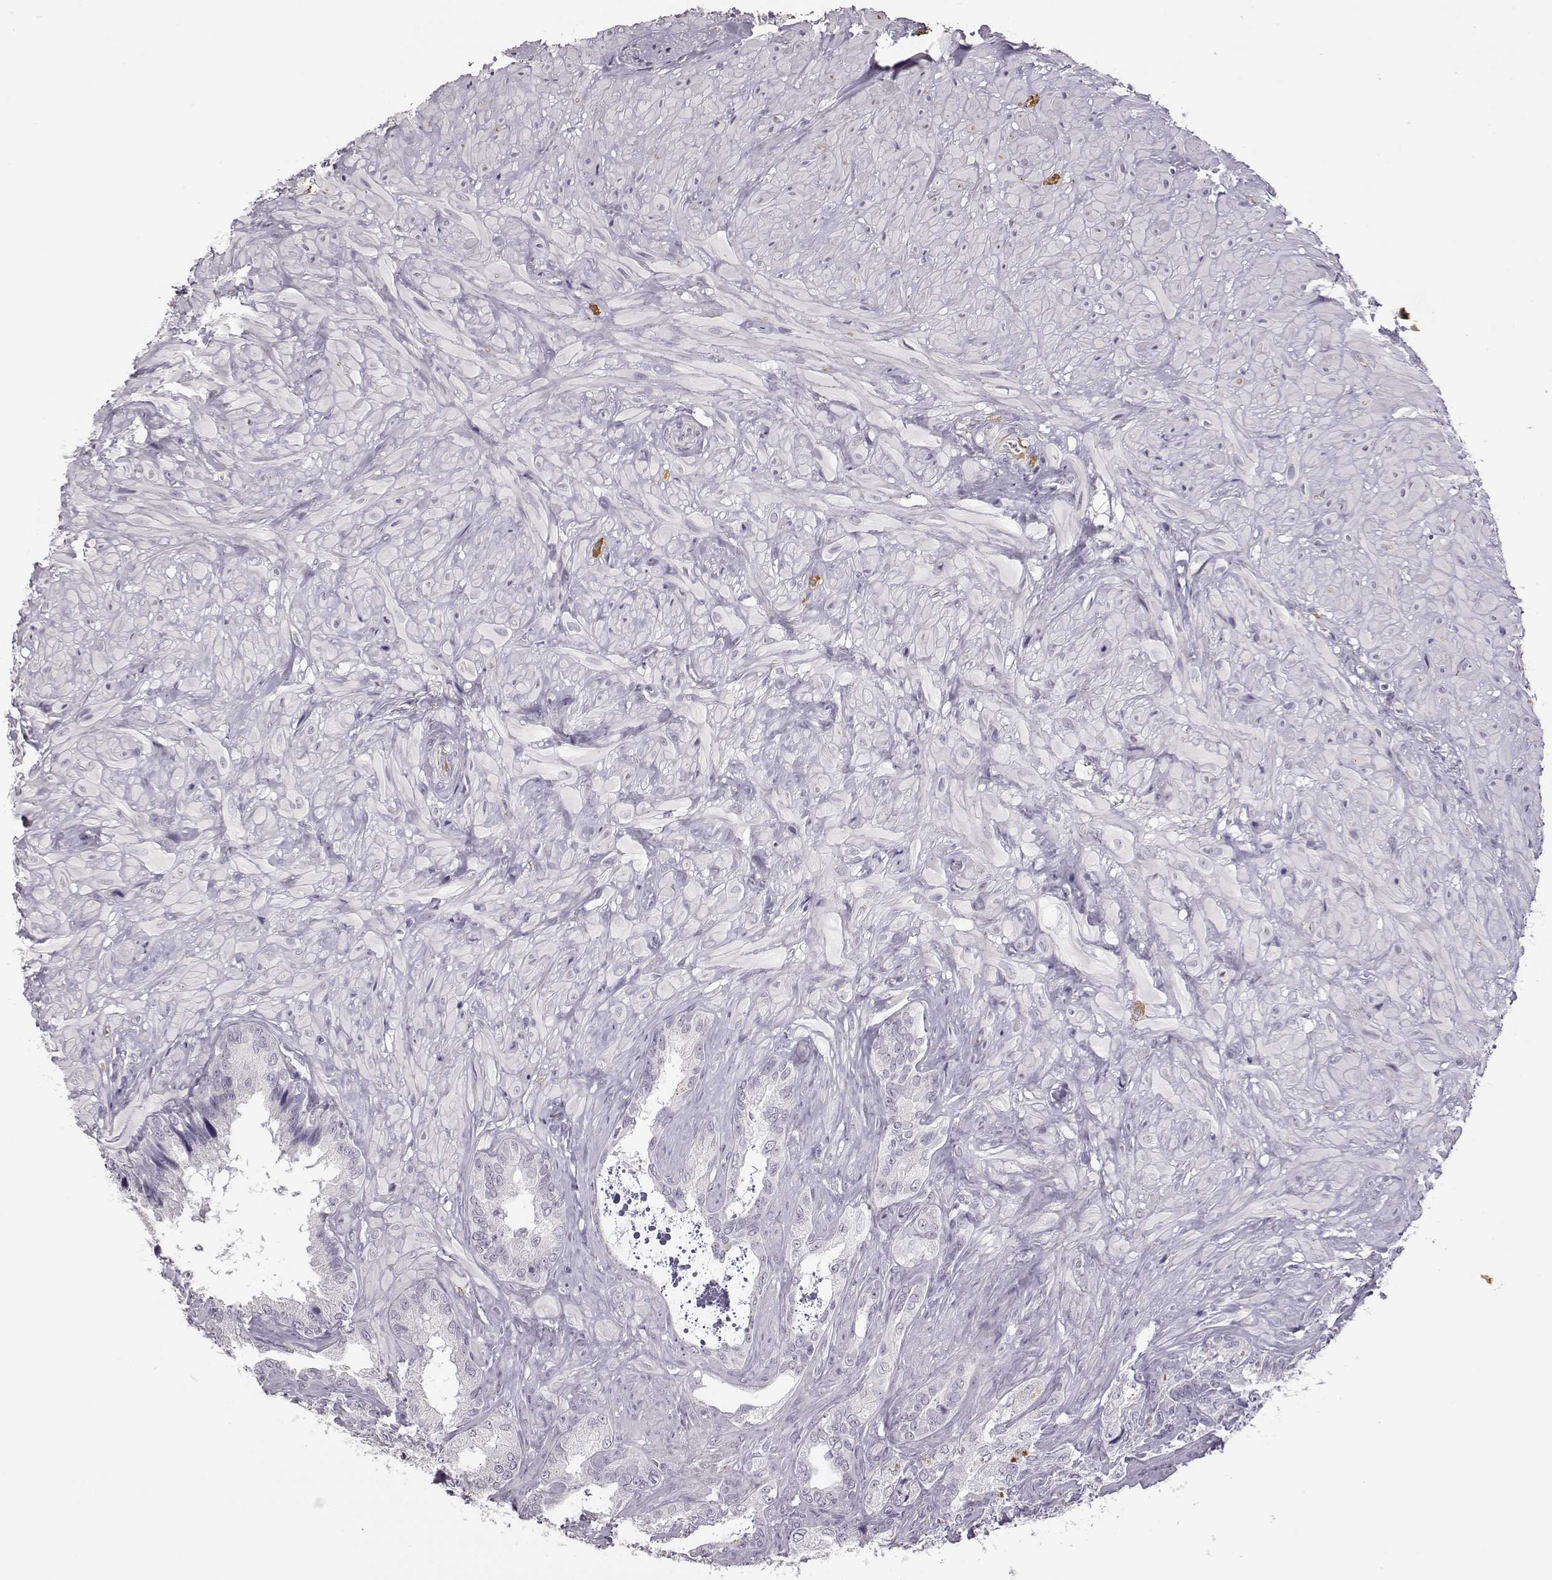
{"staining": {"intensity": "negative", "quantity": "none", "location": "none"}, "tissue": "seminal vesicle", "cell_type": "Glandular cells", "image_type": "normal", "snomed": [{"axis": "morphology", "description": "Normal tissue, NOS"}, {"axis": "topography", "description": "Seminal veicle"}], "caption": "DAB immunohistochemical staining of normal seminal vesicle displays no significant positivity in glandular cells.", "gene": "VGF", "patient": {"sex": "male", "age": 72}}